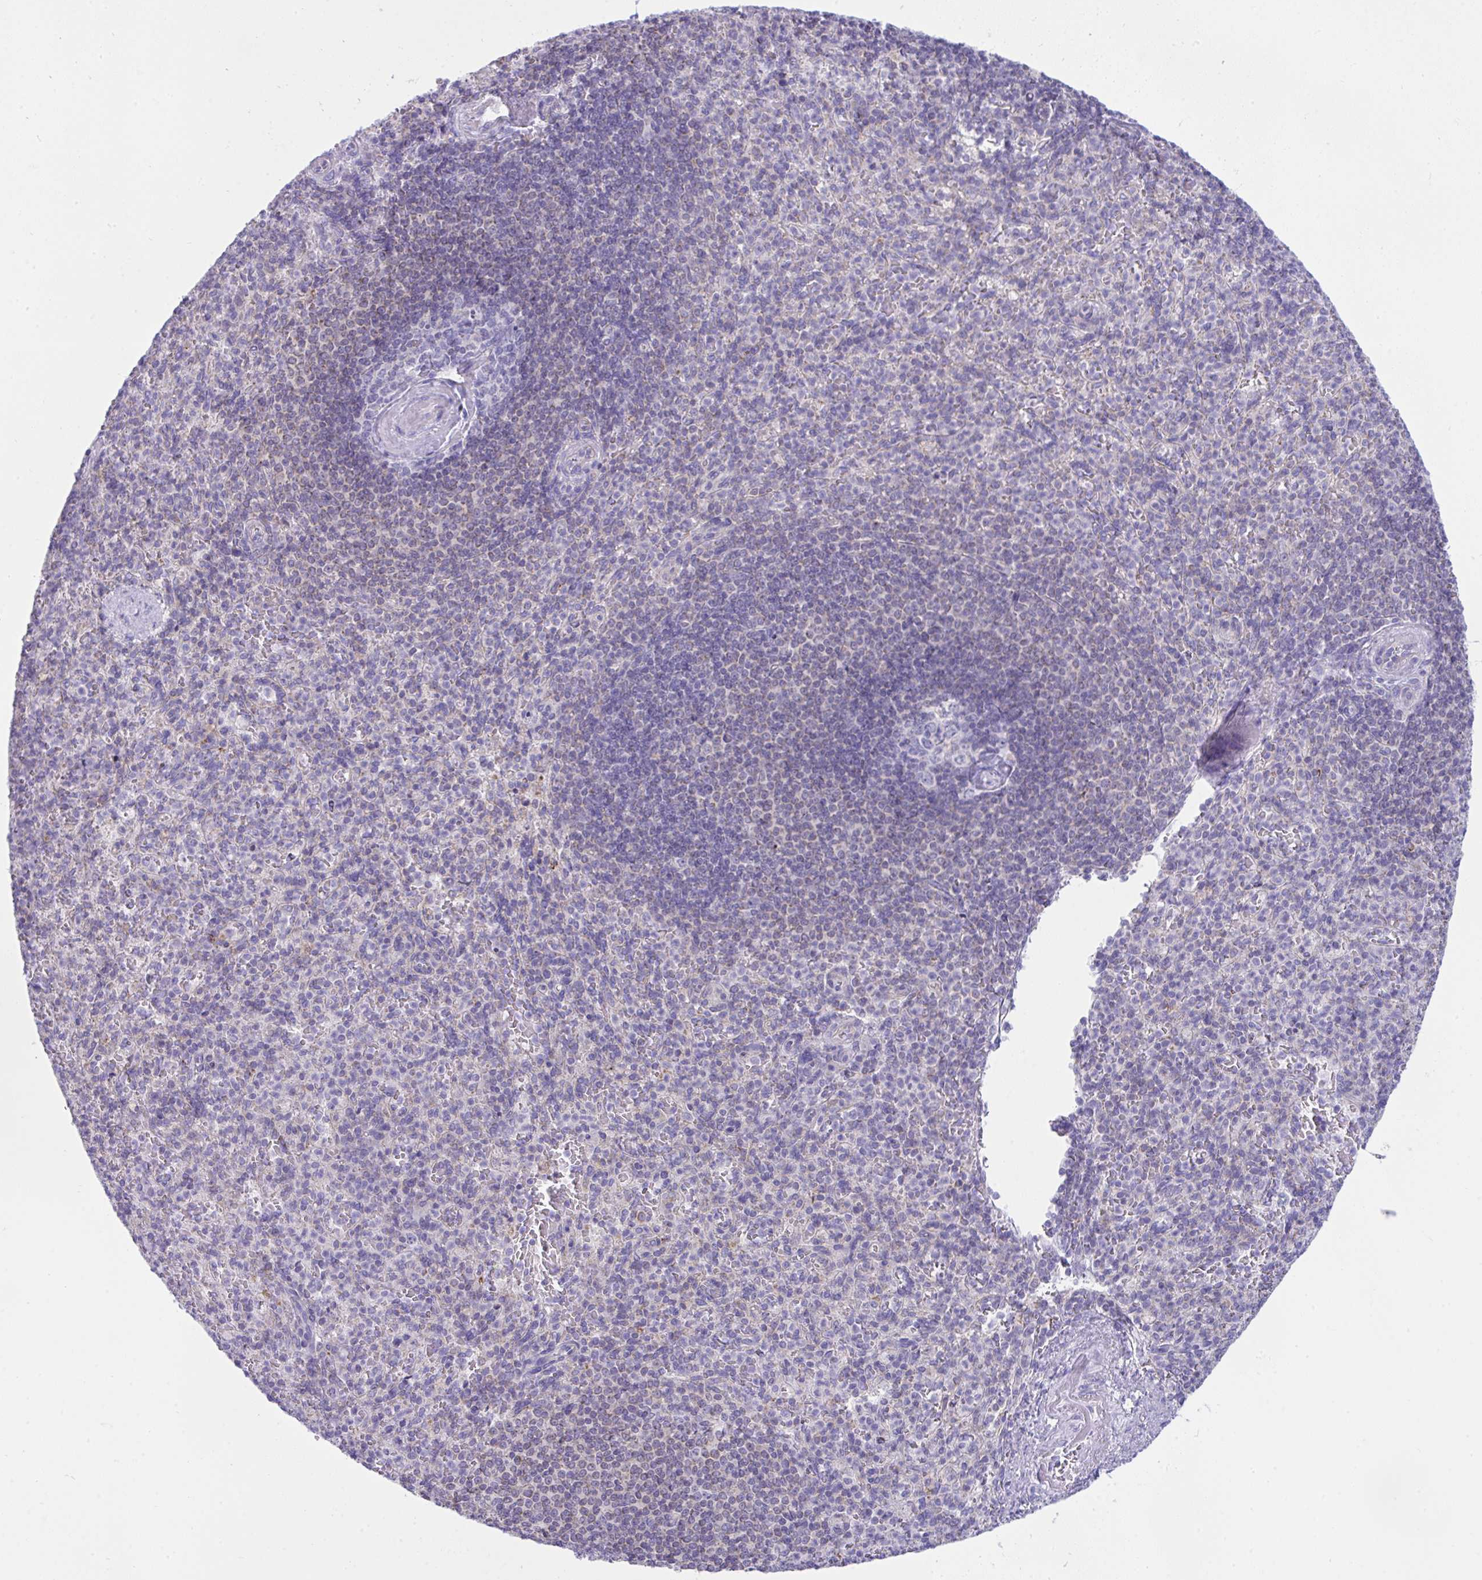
{"staining": {"intensity": "negative", "quantity": "none", "location": "none"}, "tissue": "spleen", "cell_type": "Cells in red pulp", "image_type": "normal", "snomed": [{"axis": "morphology", "description": "Normal tissue, NOS"}, {"axis": "topography", "description": "Spleen"}], "caption": "Cells in red pulp are negative for protein expression in unremarkable human spleen.", "gene": "PLA2G12B", "patient": {"sex": "female", "age": 74}}